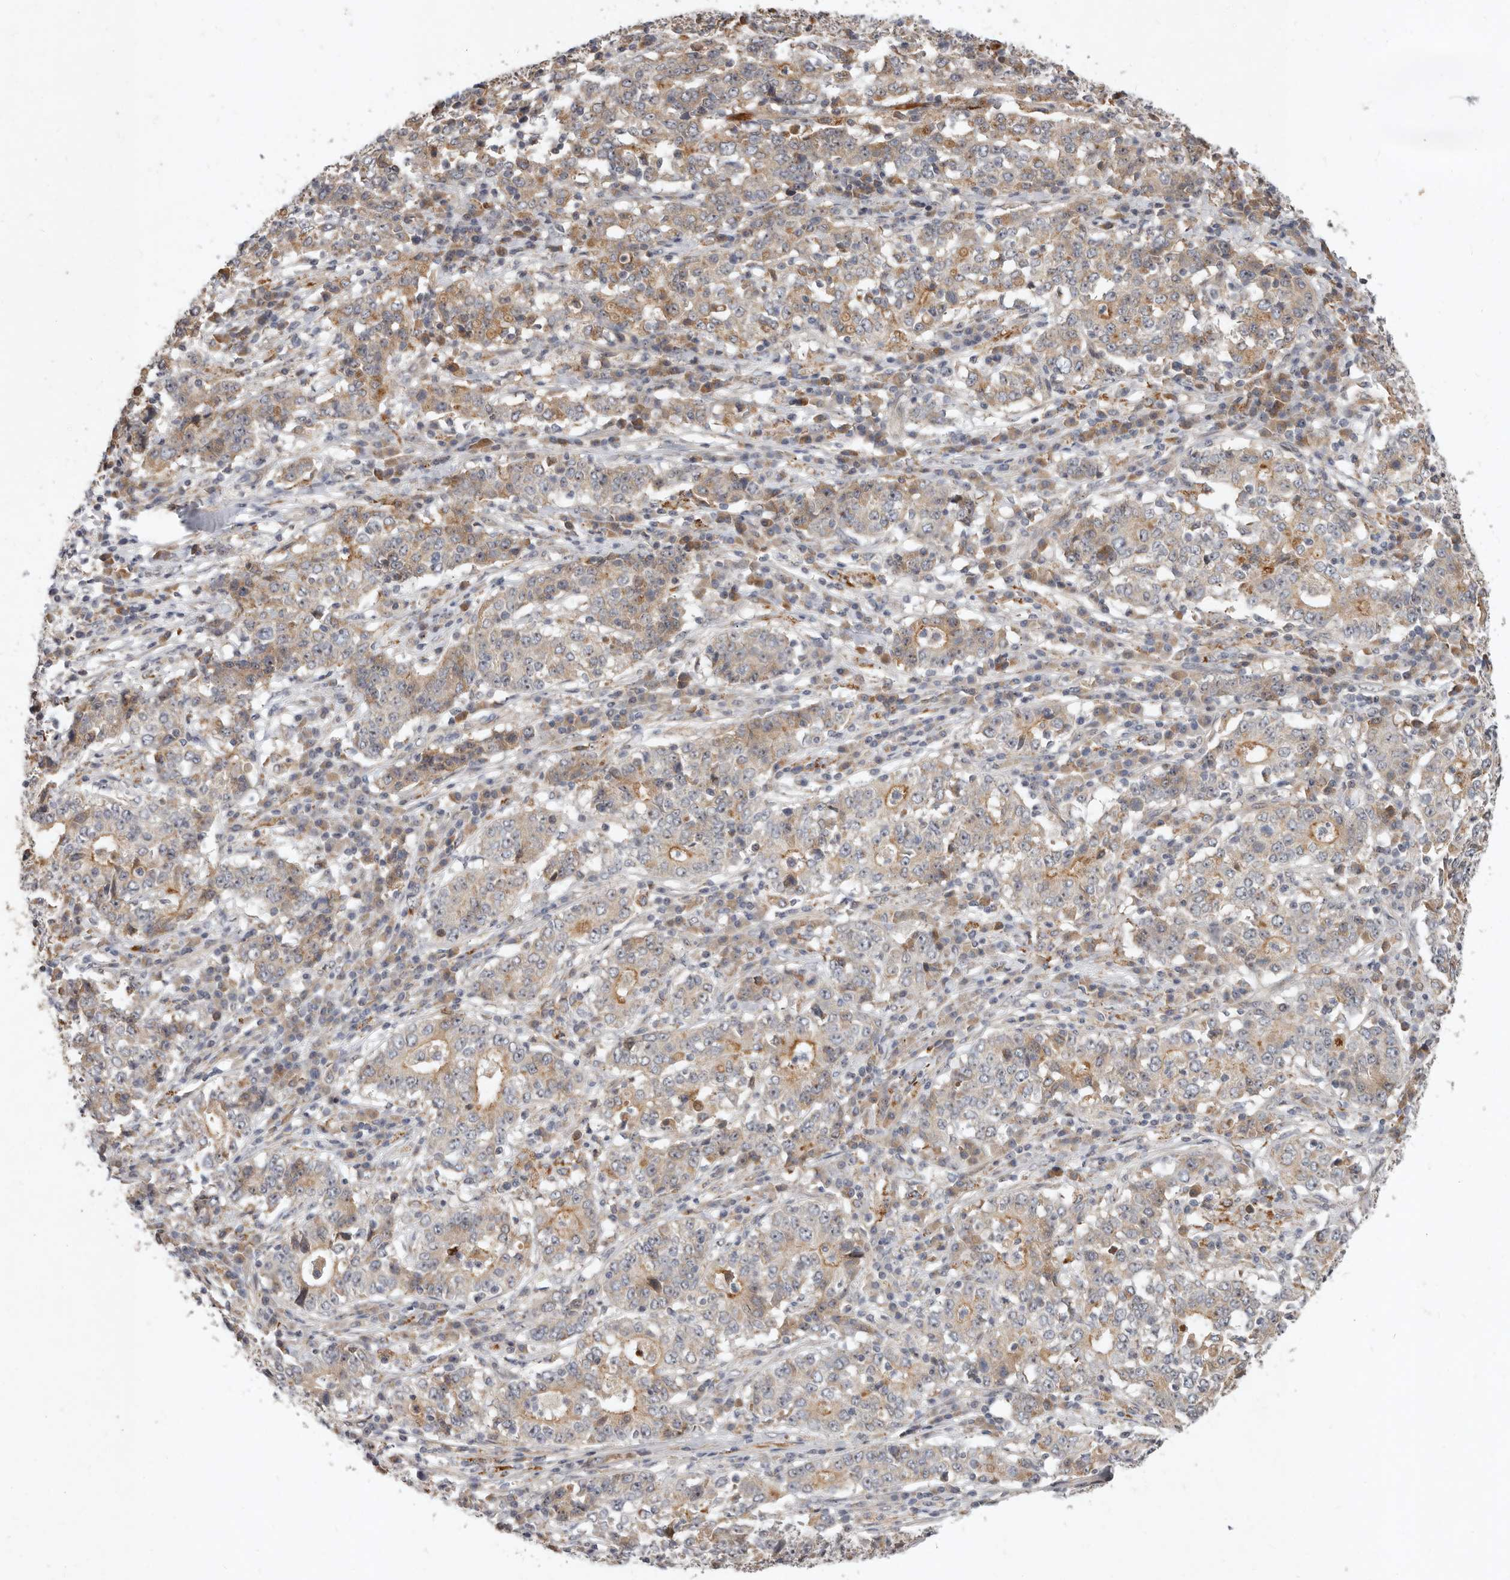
{"staining": {"intensity": "moderate", "quantity": "<25%", "location": "cytoplasmic/membranous"}, "tissue": "stomach cancer", "cell_type": "Tumor cells", "image_type": "cancer", "snomed": [{"axis": "morphology", "description": "Adenocarcinoma, NOS"}, {"axis": "topography", "description": "Stomach"}], "caption": "IHC of stomach cancer (adenocarcinoma) shows low levels of moderate cytoplasmic/membranous positivity in approximately <25% of tumor cells. The staining was performed using DAB (3,3'-diaminobenzidine) to visualize the protein expression in brown, while the nuclei were stained in blue with hematoxylin (Magnification: 20x).", "gene": "MICALL2", "patient": {"sex": "male", "age": 59}}